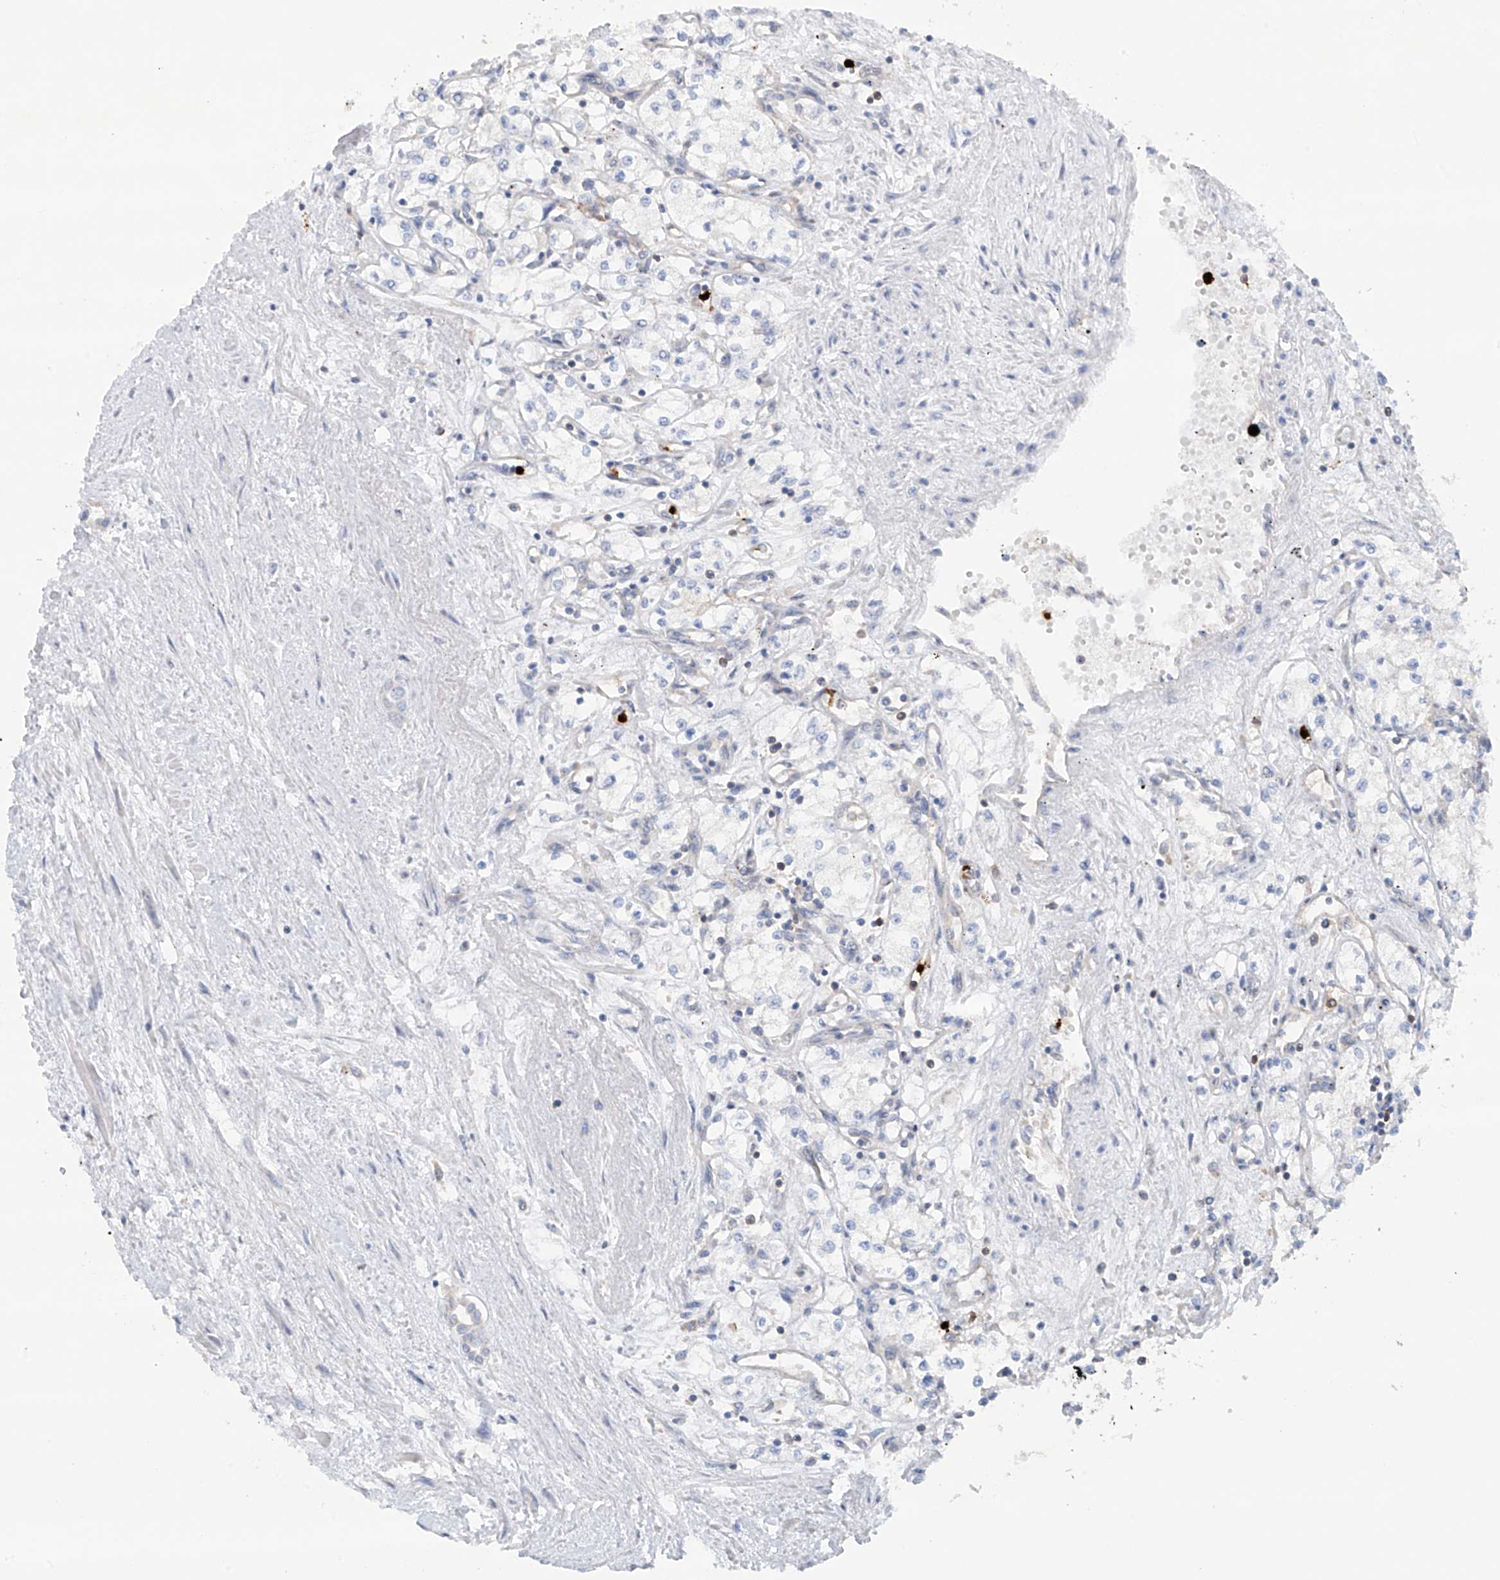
{"staining": {"intensity": "negative", "quantity": "none", "location": "none"}, "tissue": "renal cancer", "cell_type": "Tumor cells", "image_type": "cancer", "snomed": [{"axis": "morphology", "description": "Adenocarcinoma, NOS"}, {"axis": "topography", "description": "Kidney"}], "caption": "Tumor cells show no significant protein expression in renal cancer.", "gene": "PHACTR2", "patient": {"sex": "male", "age": 59}}